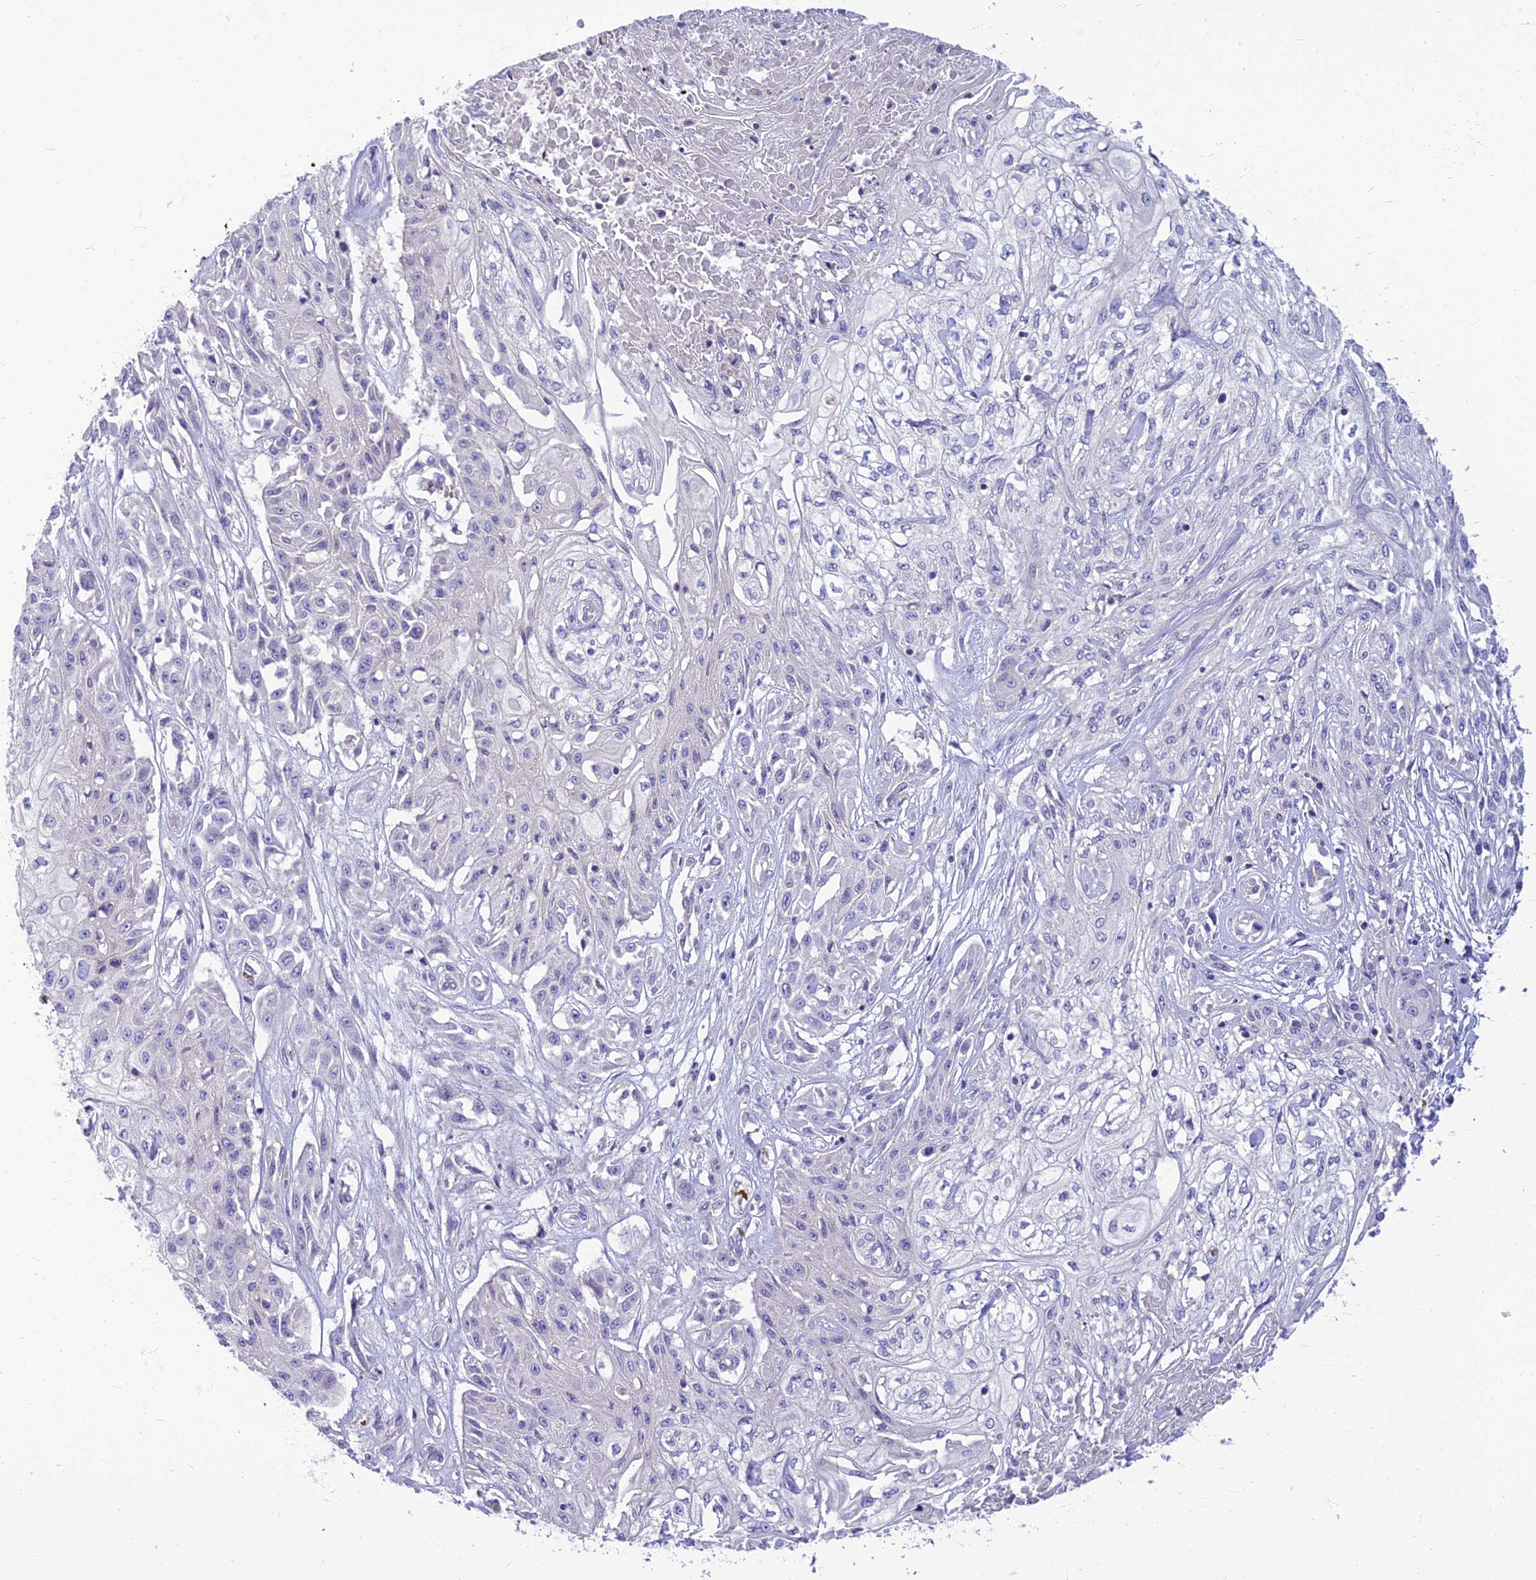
{"staining": {"intensity": "negative", "quantity": "none", "location": "none"}, "tissue": "skin cancer", "cell_type": "Tumor cells", "image_type": "cancer", "snomed": [{"axis": "morphology", "description": "Squamous cell carcinoma, NOS"}, {"axis": "morphology", "description": "Squamous cell carcinoma, metastatic, NOS"}, {"axis": "topography", "description": "Skin"}, {"axis": "topography", "description": "Lymph node"}], "caption": "Image shows no significant protein staining in tumor cells of skin cancer.", "gene": "CLIP4", "patient": {"sex": "male", "age": 75}}